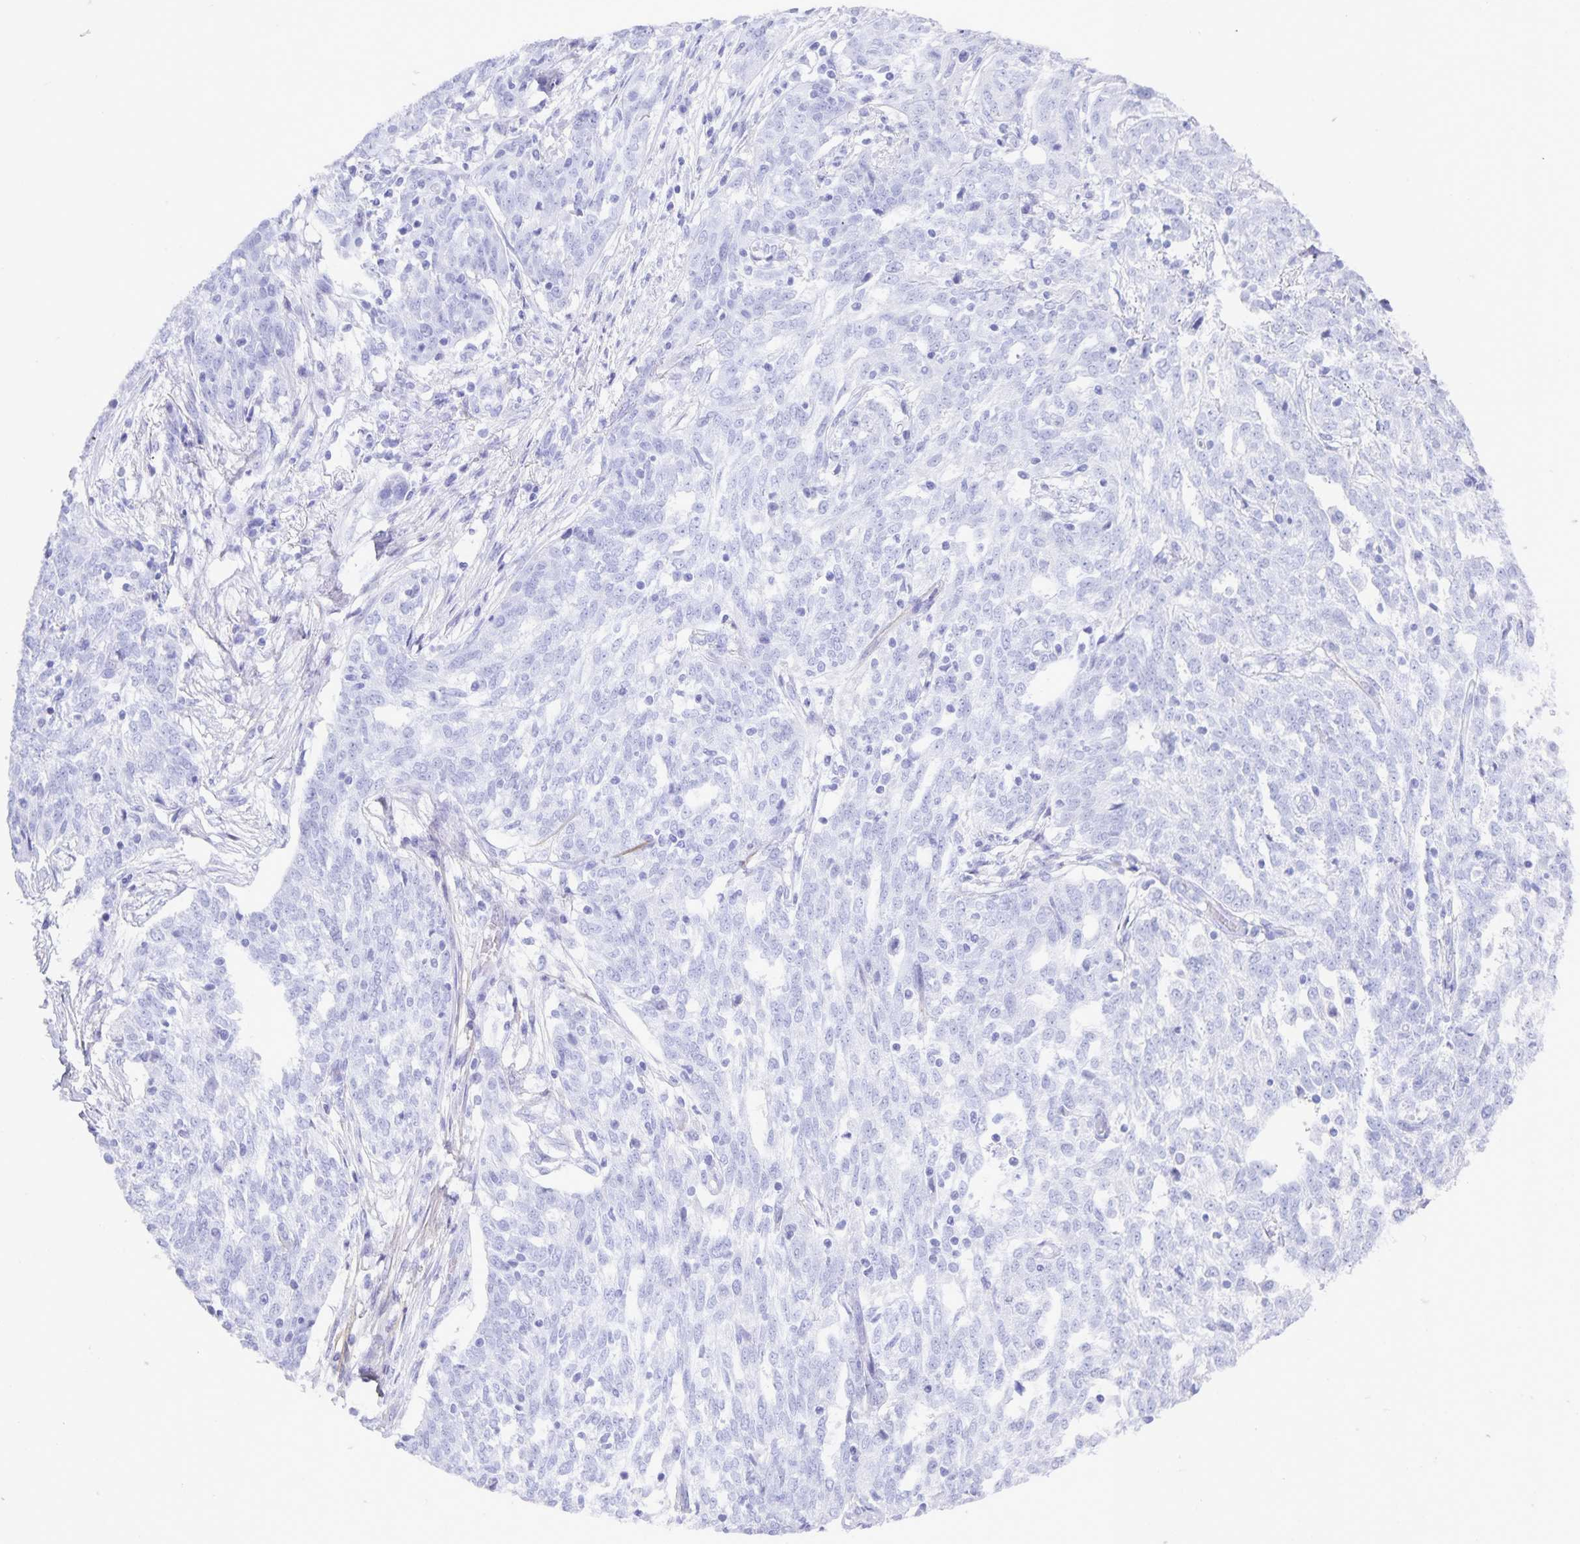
{"staining": {"intensity": "negative", "quantity": "none", "location": "none"}, "tissue": "ovarian cancer", "cell_type": "Tumor cells", "image_type": "cancer", "snomed": [{"axis": "morphology", "description": "Cystadenocarcinoma, serous, NOS"}, {"axis": "topography", "description": "Ovary"}], "caption": "Immunohistochemistry (IHC) image of neoplastic tissue: ovarian cancer stained with DAB exhibits no significant protein positivity in tumor cells.", "gene": "AQP4", "patient": {"sex": "female", "age": 67}}